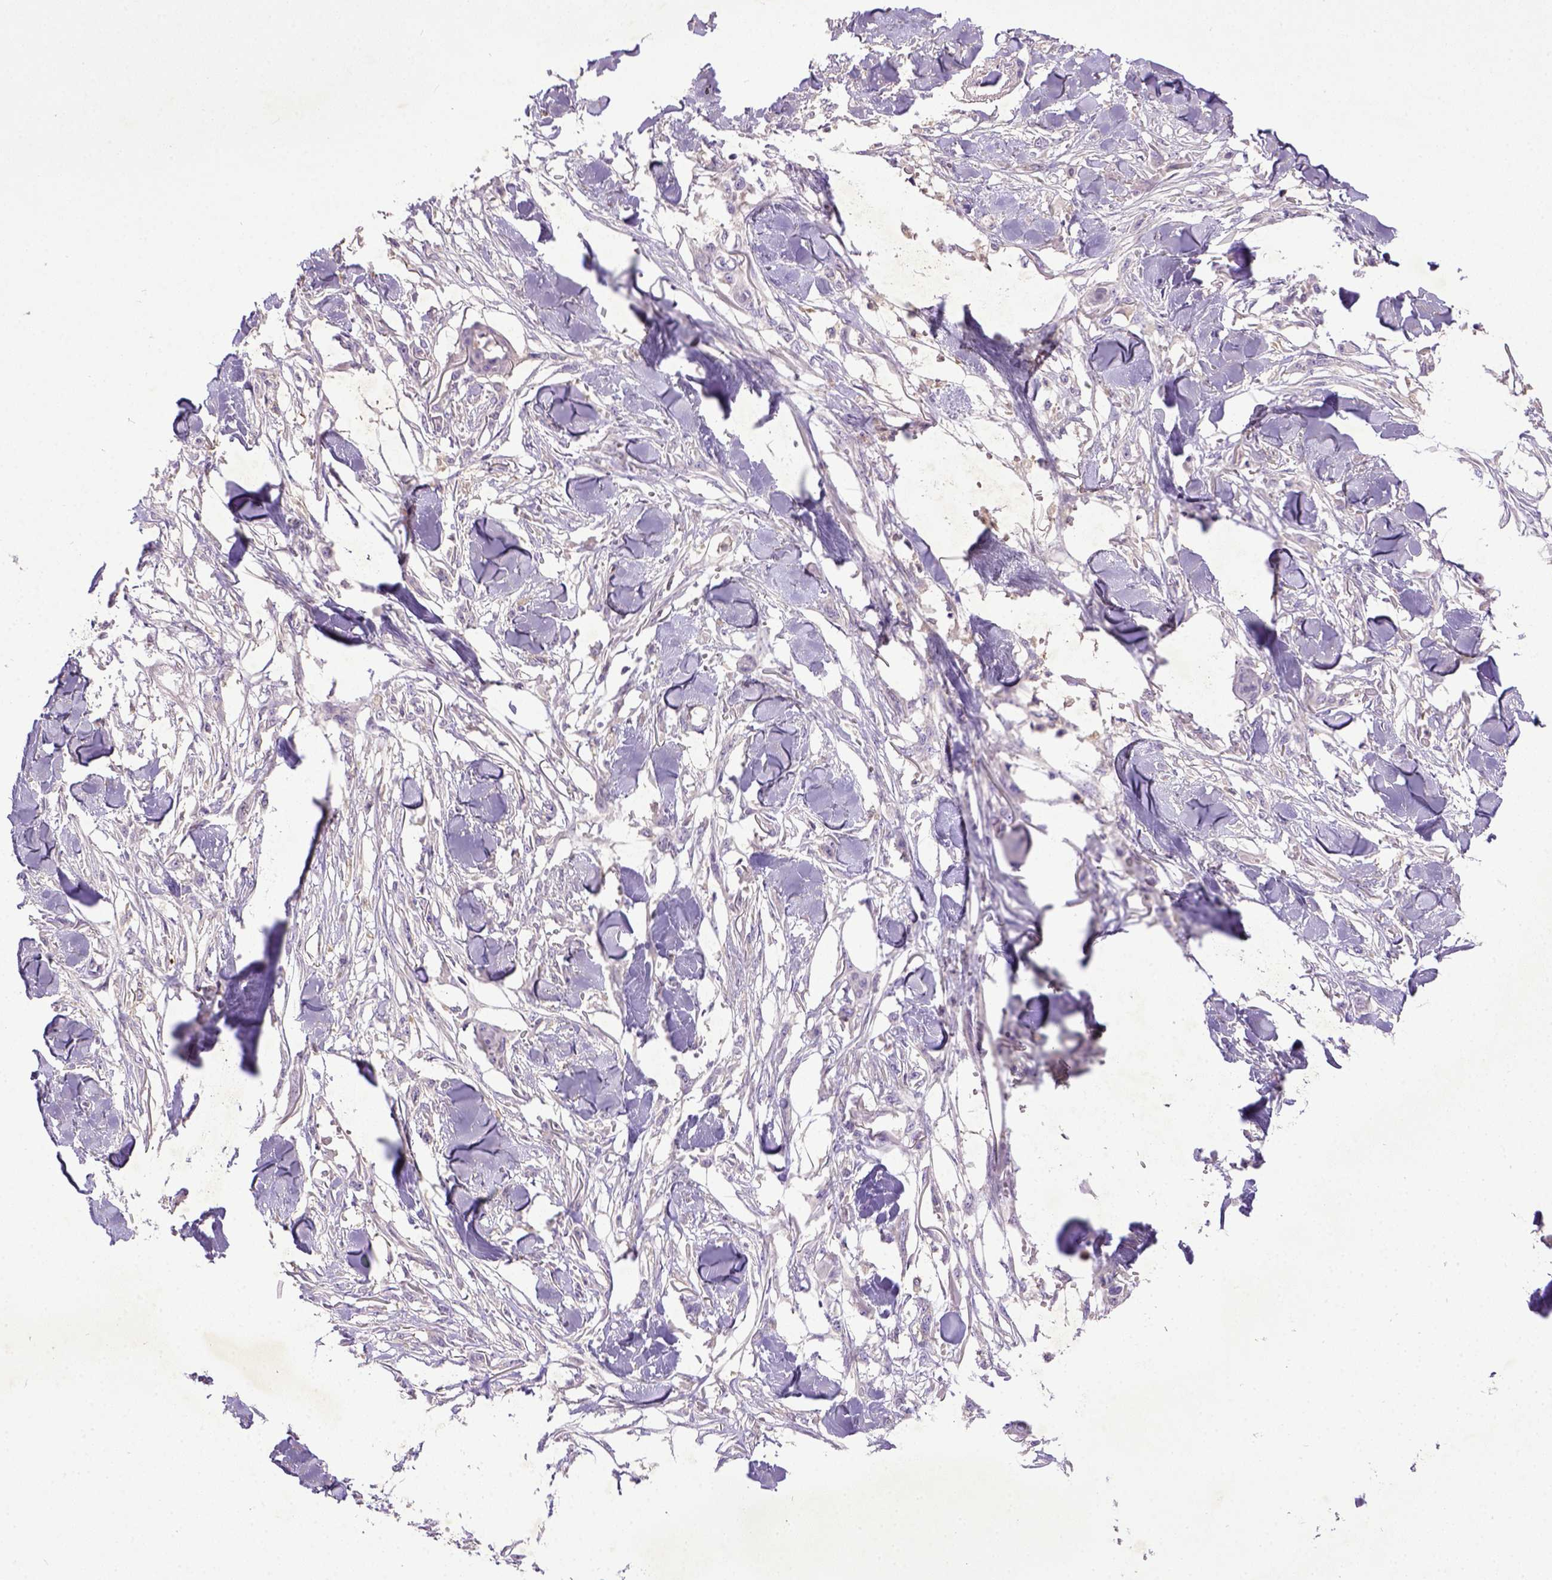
{"staining": {"intensity": "negative", "quantity": "none", "location": "none"}, "tissue": "skin cancer", "cell_type": "Tumor cells", "image_type": "cancer", "snomed": [{"axis": "morphology", "description": "Squamous cell carcinoma, NOS"}, {"axis": "topography", "description": "Skin"}], "caption": "High power microscopy photomicrograph of an immunohistochemistry (IHC) image of squamous cell carcinoma (skin), revealing no significant positivity in tumor cells.", "gene": "DEPDC1B", "patient": {"sex": "female", "age": 59}}